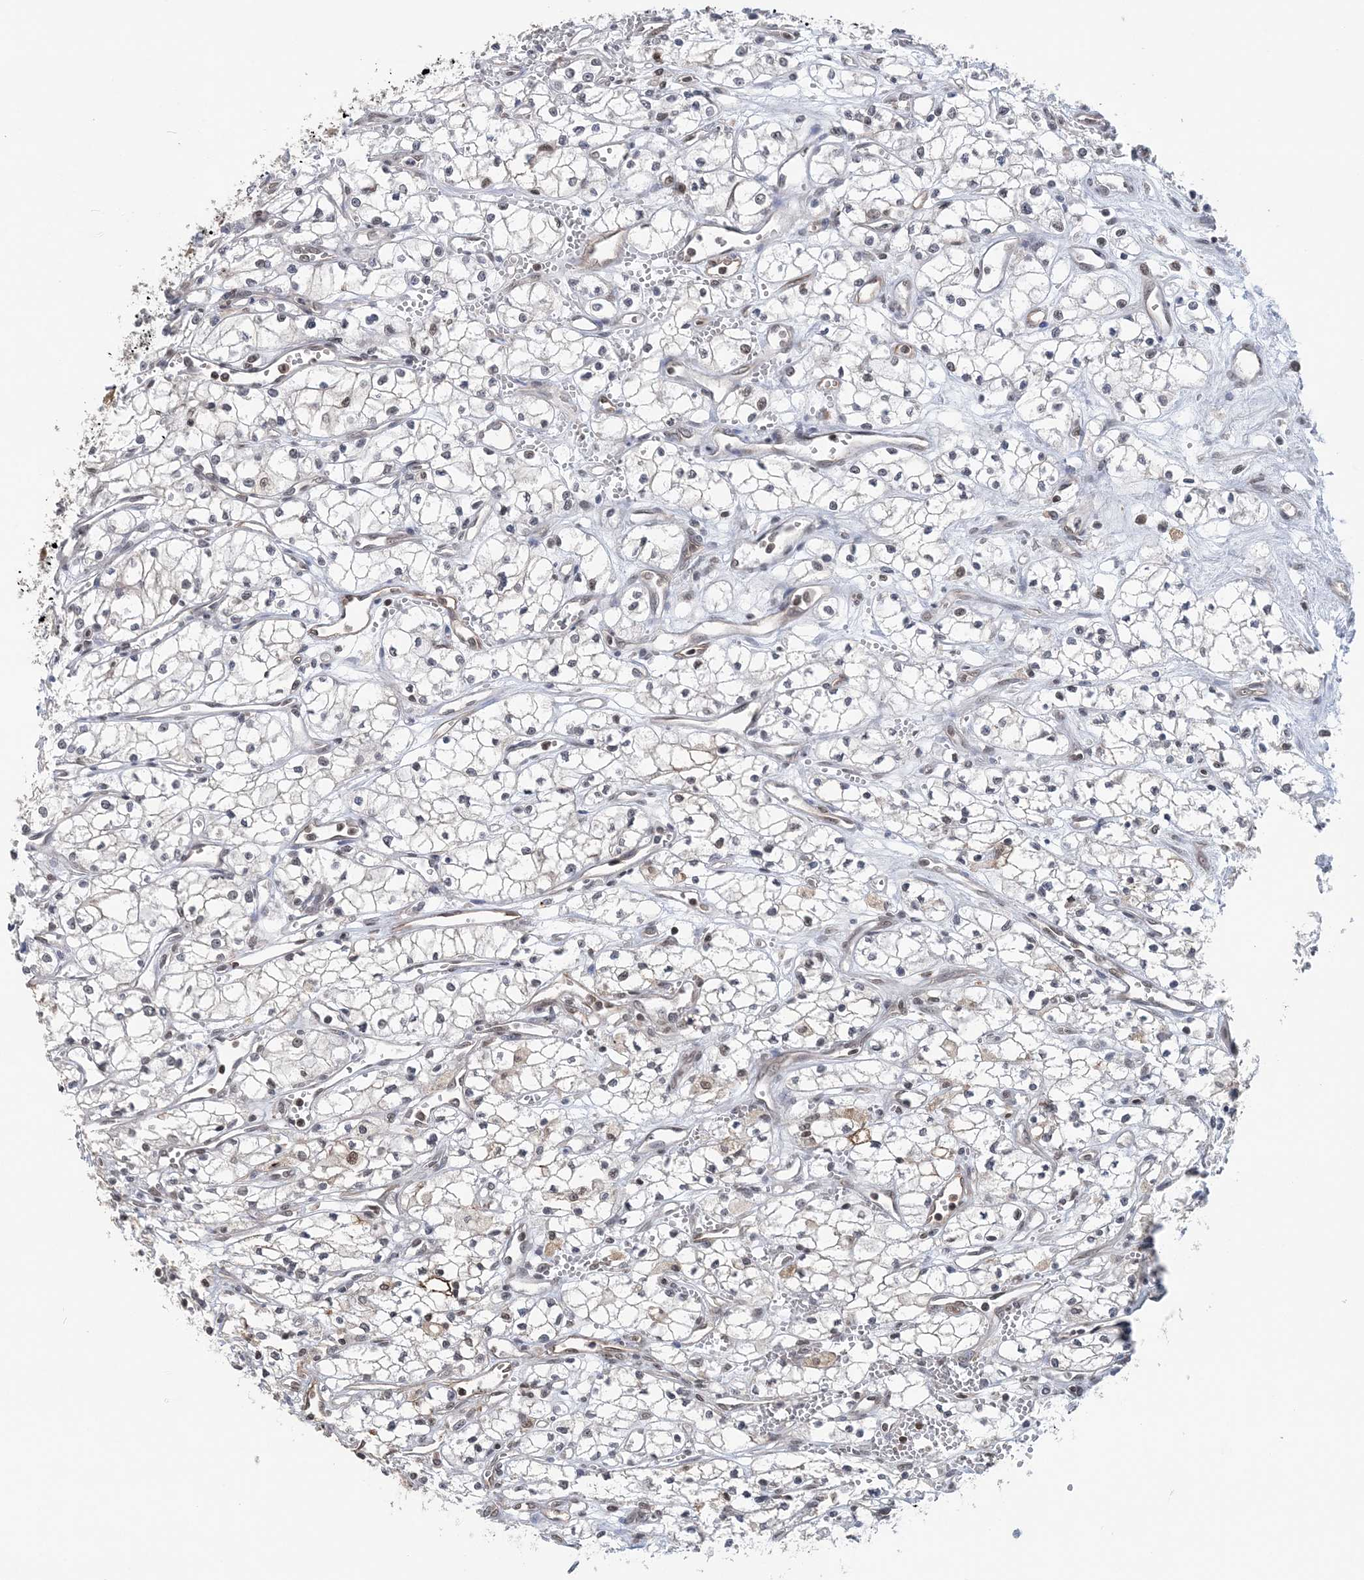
{"staining": {"intensity": "weak", "quantity": "<25%", "location": "nuclear"}, "tissue": "renal cancer", "cell_type": "Tumor cells", "image_type": "cancer", "snomed": [{"axis": "morphology", "description": "Adenocarcinoma, NOS"}, {"axis": "topography", "description": "Kidney"}], "caption": "Tumor cells are negative for protein expression in human renal adenocarcinoma. (Stains: DAB IHC with hematoxylin counter stain, Microscopy: brightfield microscopy at high magnification).", "gene": "CCDC152", "patient": {"sex": "male", "age": 59}}